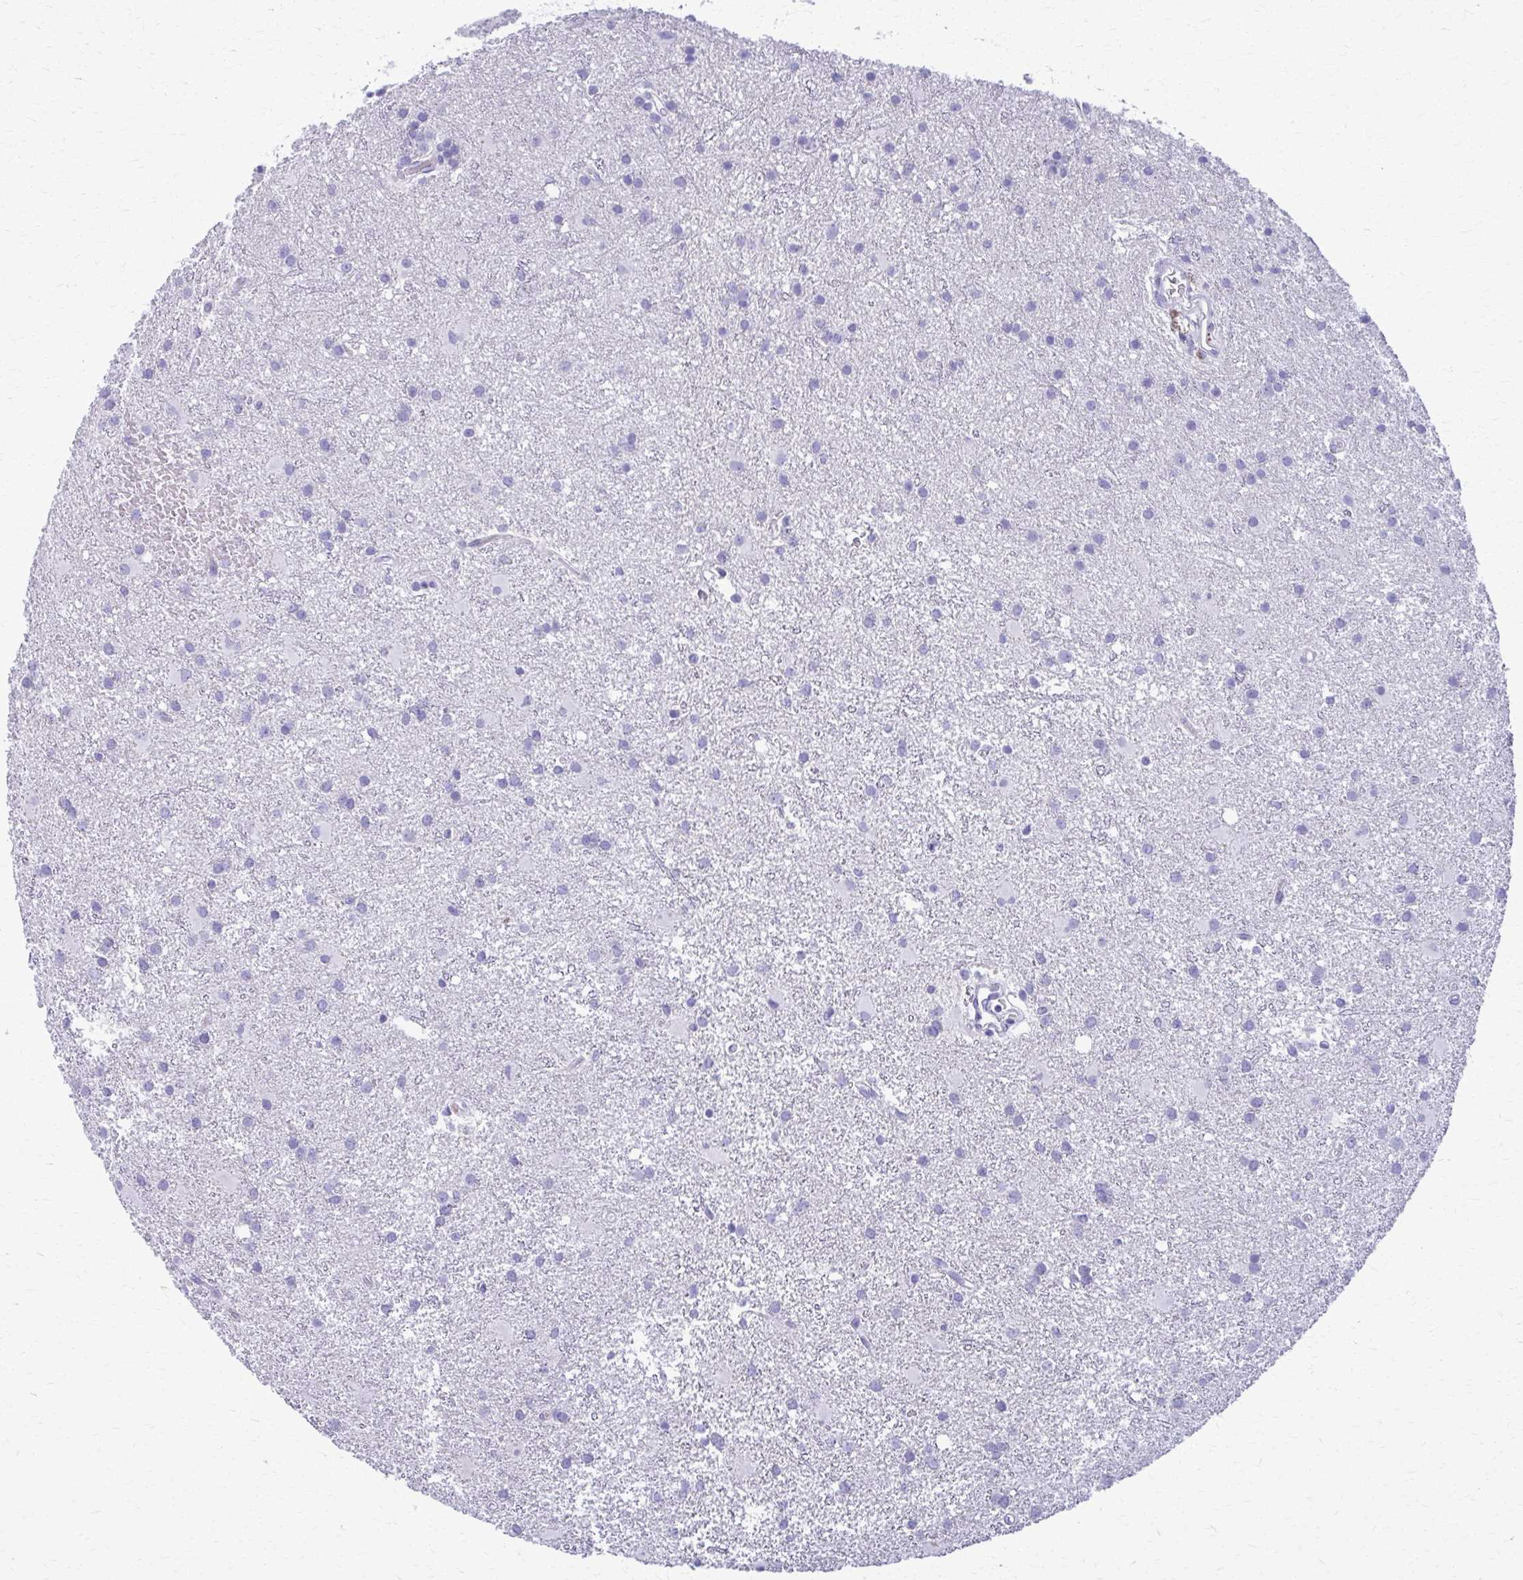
{"staining": {"intensity": "negative", "quantity": "none", "location": "none"}, "tissue": "glioma", "cell_type": "Tumor cells", "image_type": "cancer", "snomed": [{"axis": "morphology", "description": "Glioma, malignant, High grade"}, {"axis": "topography", "description": "Brain"}], "caption": "Immunohistochemical staining of human malignant high-grade glioma demonstrates no significant expression in tumor cells.", "gene": "ACSM2B", "patient": {"sex": "male", "age": 55}}